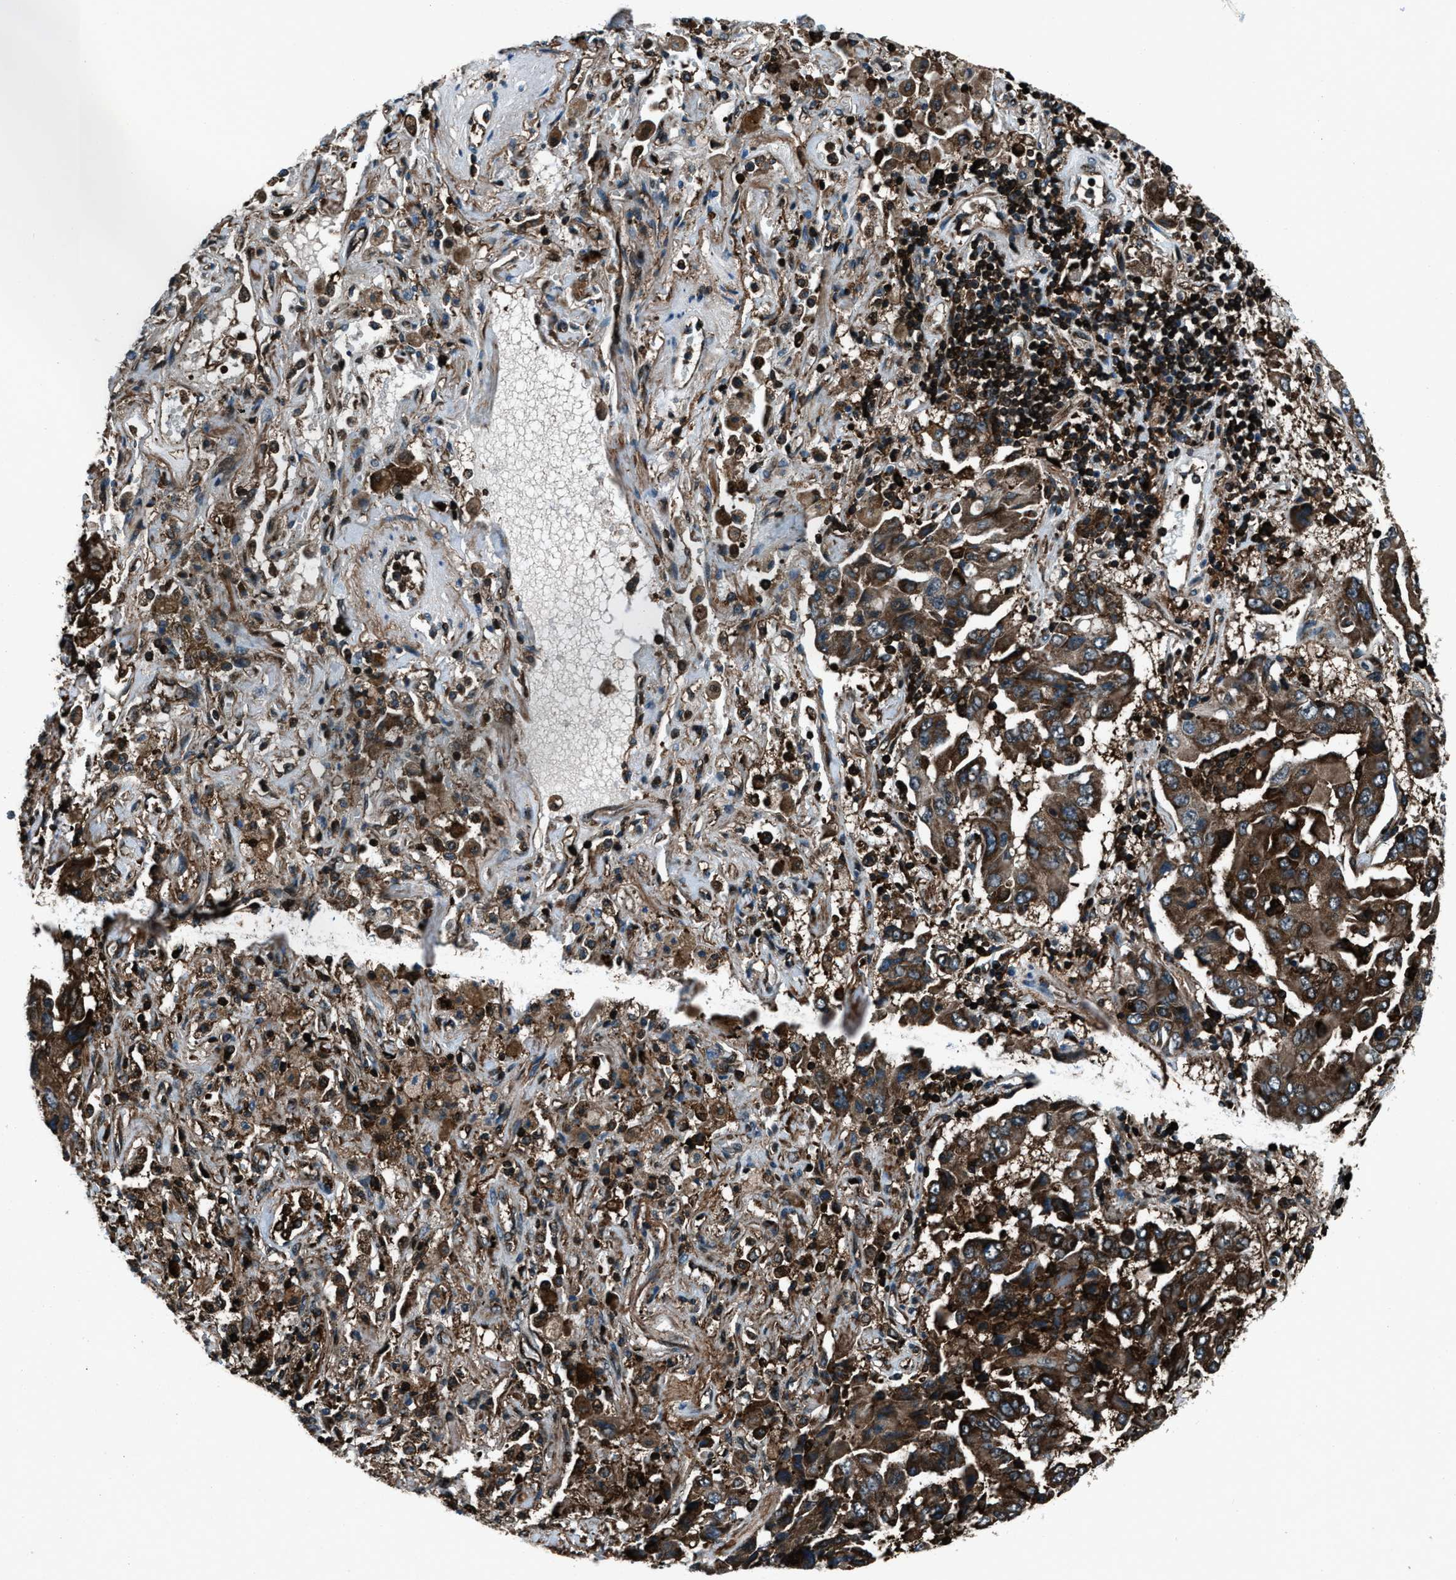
{"staining": {"intensity": "strong", "quantity": ">75%", "location": "cytoplasmic/membranous,nuclear"}, "tissue": "lung cancer", "cell_type": "Tumor cells", "image_type": "cancer", "snomed": [{"axis": "morphology", "description": "Adenocarcinoma, NOS"}, {"axis": "topography", "description": "Lung"}], "caption": "Immunohistochemical staining of human adenocarcinoma (lung) demonstrates high levels of strong cytoplasmic/membranous and nuclear expression in about >75% of tumor cells.", "gene": "SNX30", "patient": {"sex": "female", "age": 65}}